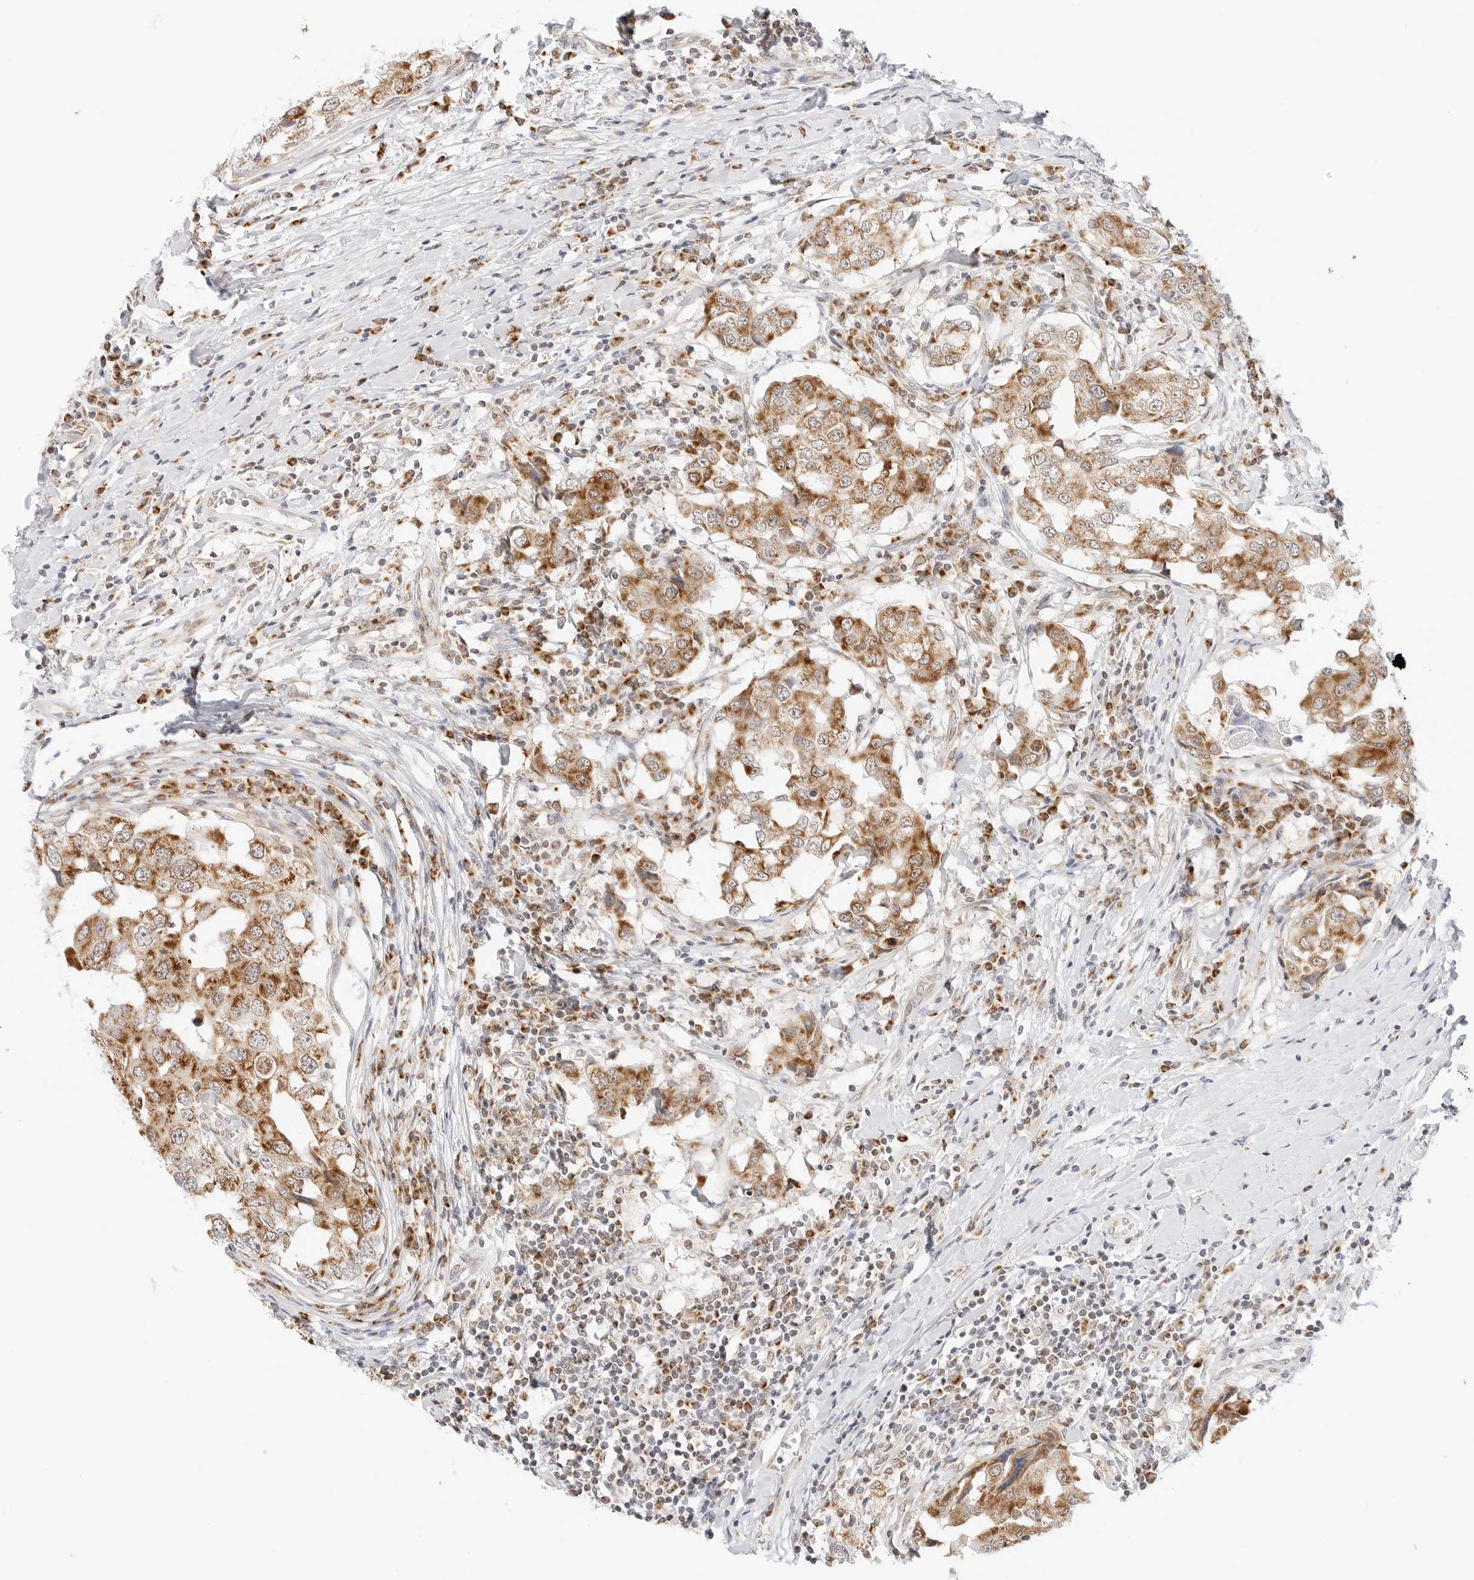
{"staining": {"intensity": "strong", "quantity": ">75%", "location": "cytoplasmic/membranous"}, "tissue": "breast cancer", "cell_type": "Tumor cells", "image_type": "cancer", "snomed": [{"axis": "morphology", "description": "Duct carcinoma"}, {"axis": "topography", "description": "Breast"}], "caption": "A high-resolution histopathology image shows immunohistochemistry staining of breast cancer, which shows strong cytoplasmic/membranous positivity in approximately >75% of tumor cells. The protein of interest is stained brown, and the nuclei are stained in blue (DAB IHC with brightfield microscopy, high magnification).", "gene": "FH", "patient": {"sex": "female", "age": 27}}